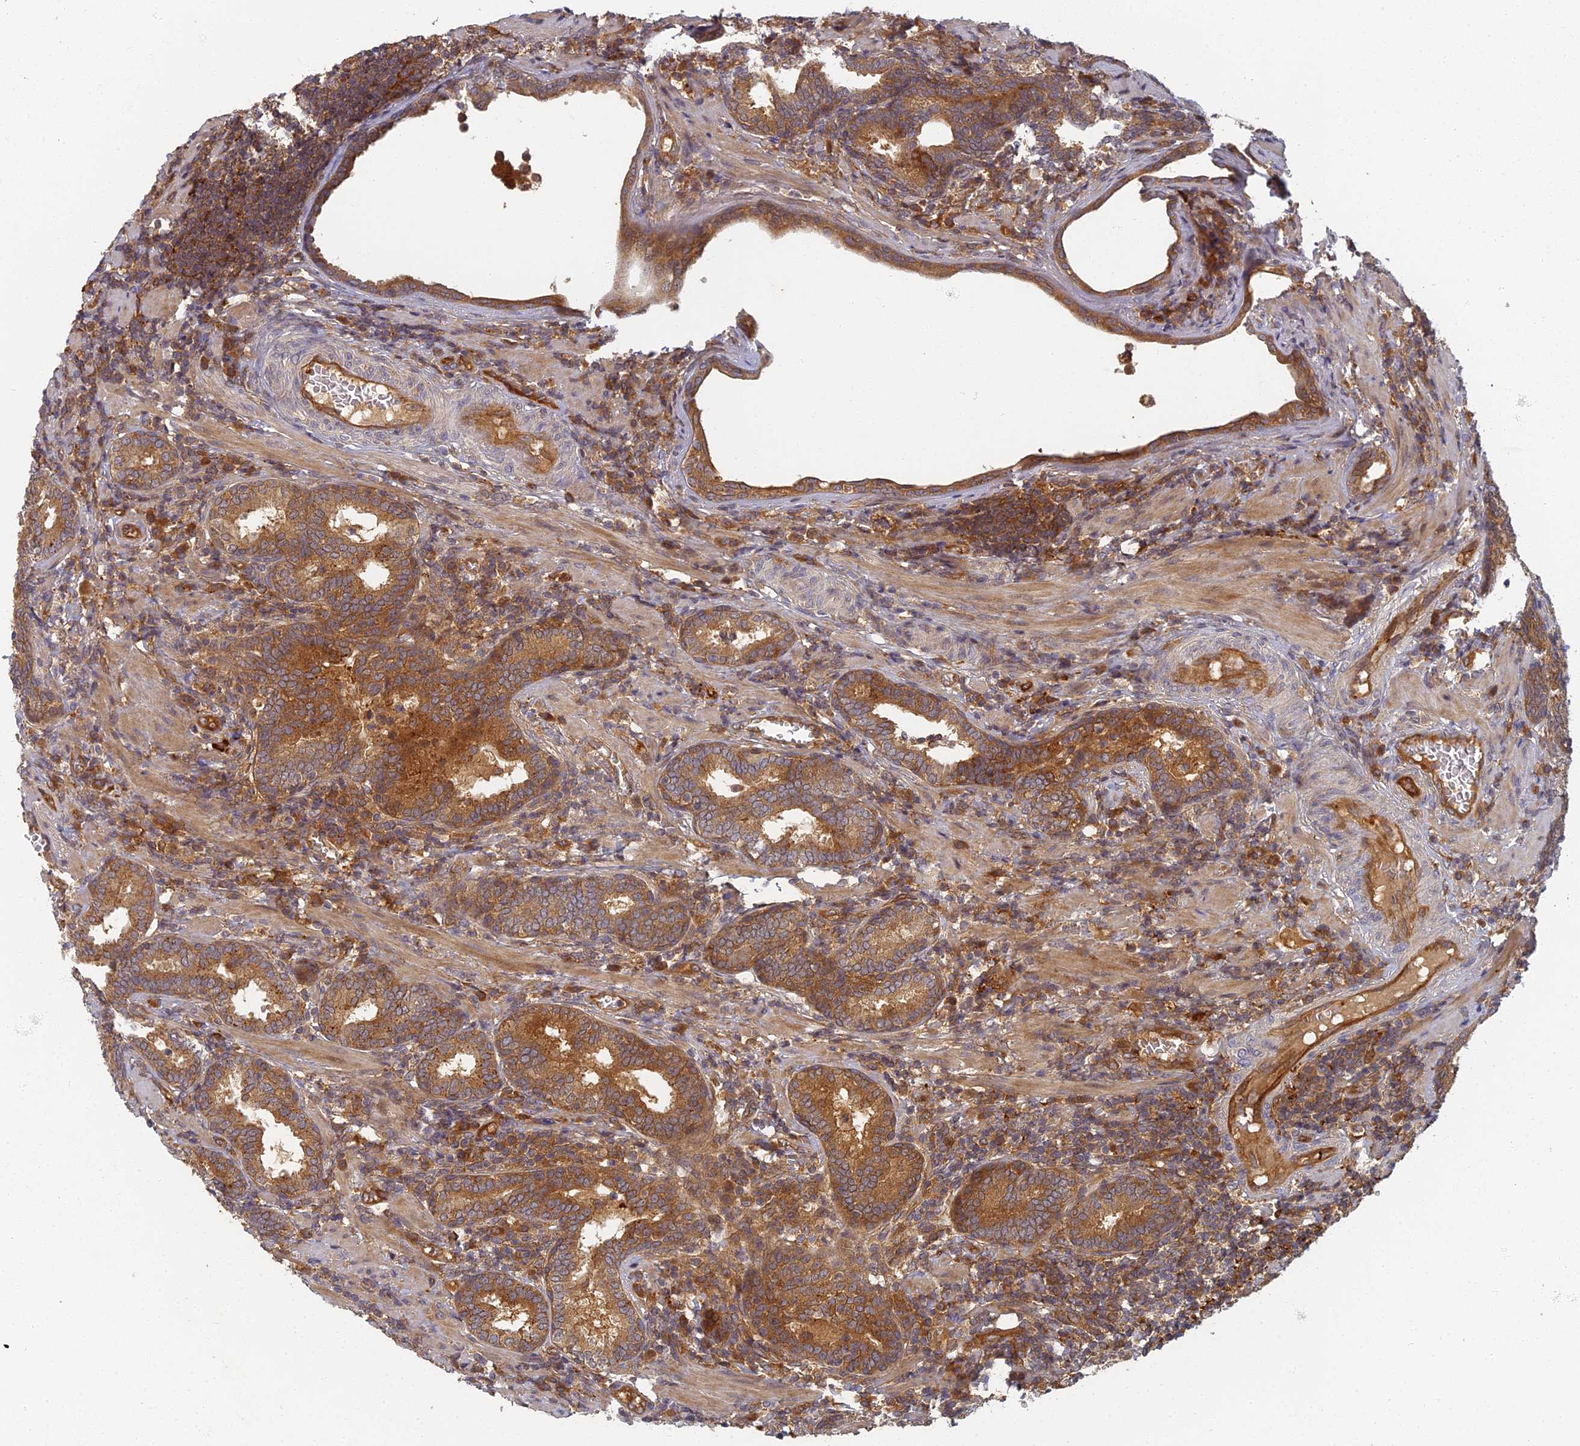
{"staining": {"intensity": "strong", "quantity": ">75%", "location": "cytoplasmic/membranous"}, "tissue": "prostate cancer", "cell_type": "Tumor cells", "image_type": "cancer", "snomed": [{"axis": "morphology", "description": "Adenocarcinoma, High grade"}, {"axis": "topography", "description": "Prostate"}], "caption": "This image reveals immunohistochemistry (IHC) staining of adenocarcinoma (high-grade) (prostate), with high strong cytoplasmic/membranous staining in about >75% of tumor cells.", "gene": "INO80D", "patient": {"sex": "male", "age": 69}}